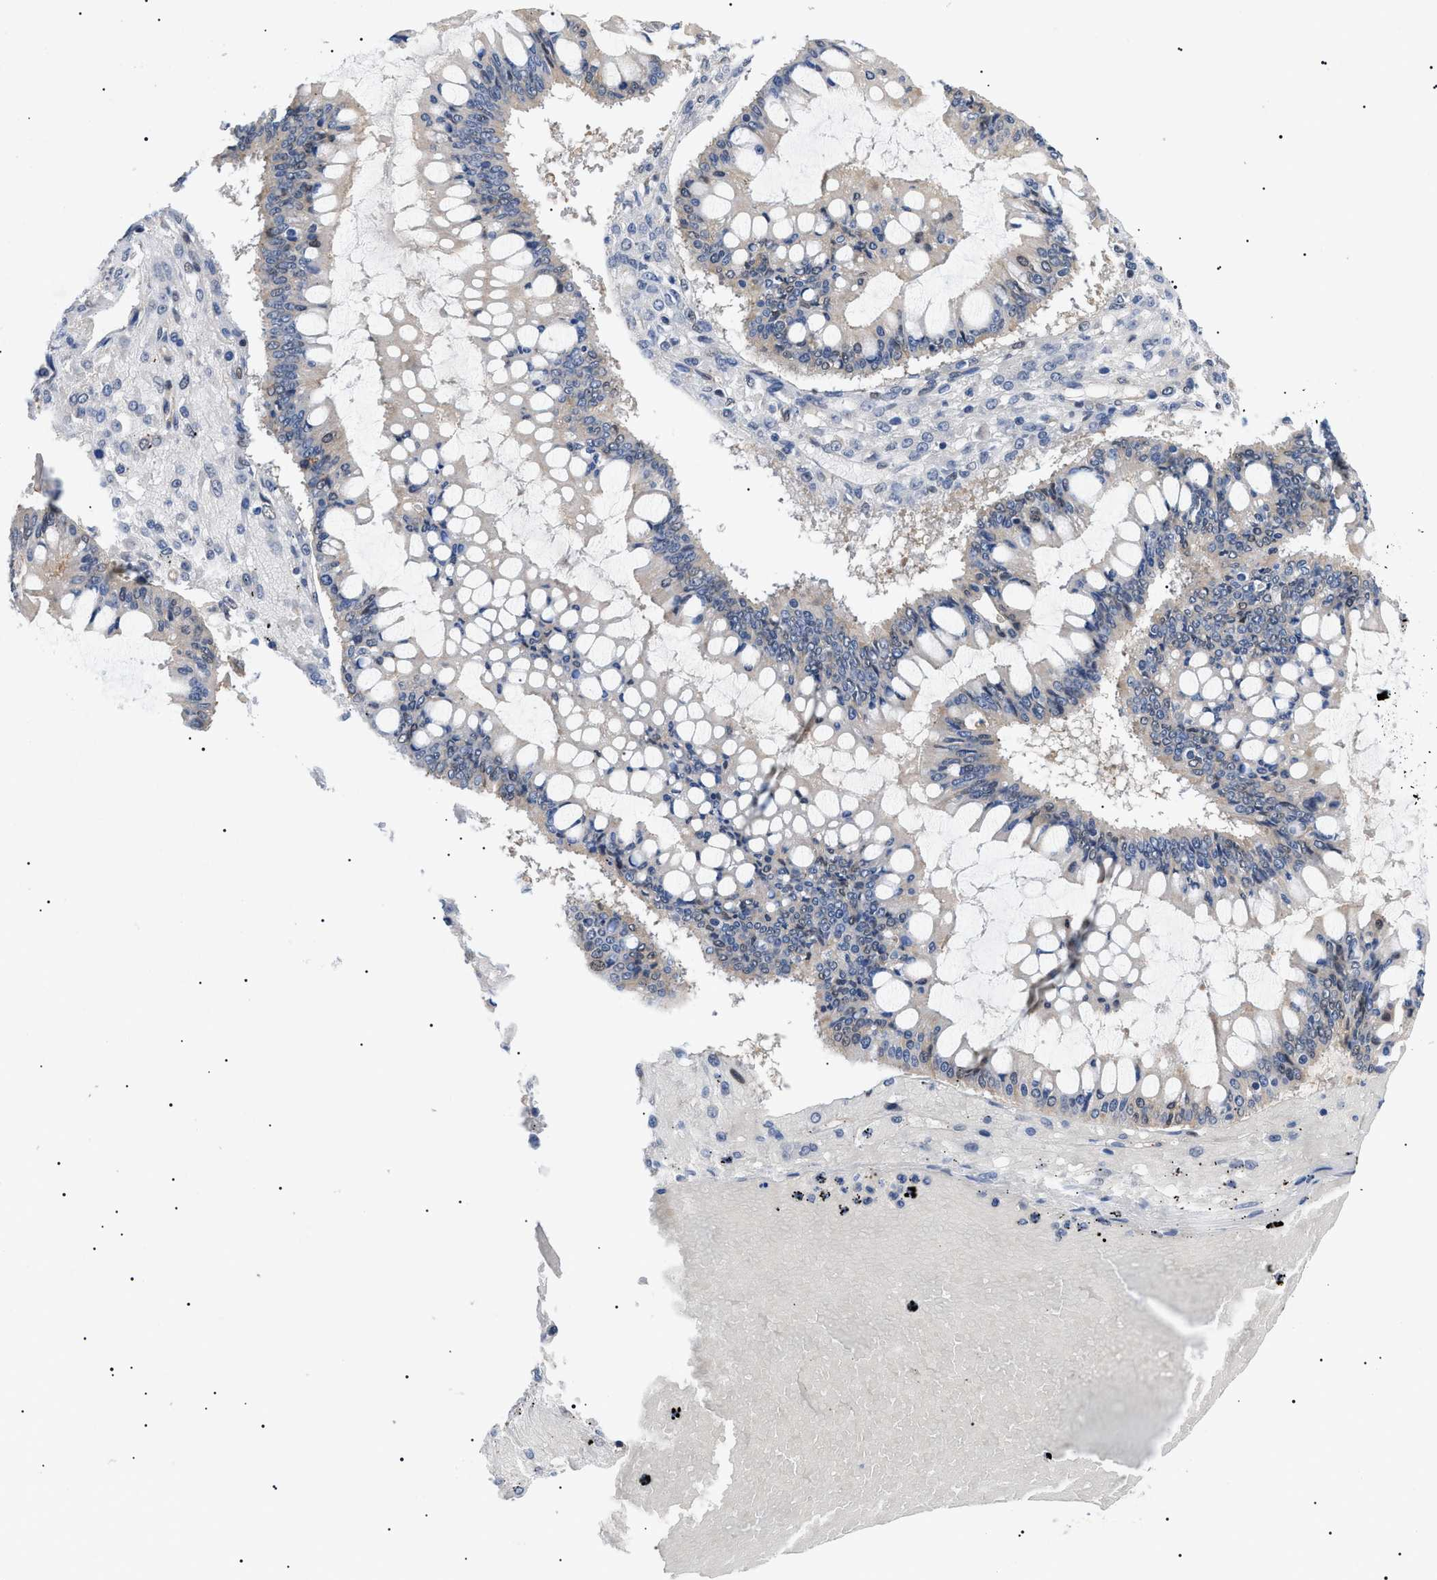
{"staining": {"intensity": "weak", "quantity": "25%-75%", "location": "cytoplasmic/membranous"}, "tissue": "ovarian cancer", "cell_type": "Tumor cells", "image_type": "cancer", "snomed": [{"axis": "morphology", "description": "Cystadenocarcinoma, mucinous, NOS"}, {"axis": "topography", "description": "Ovary"}], "caption": "DAB immunohistochemical staining of mucinous cystadenocarcinoma (ovarian) displays weak cytoplasmic/membranous protein staining in approximately 25%-75% of tumor cells. Nuclei are stained in blue.", "gene": "GARRE1", "patient": {"sex": "female", "age": 73}}